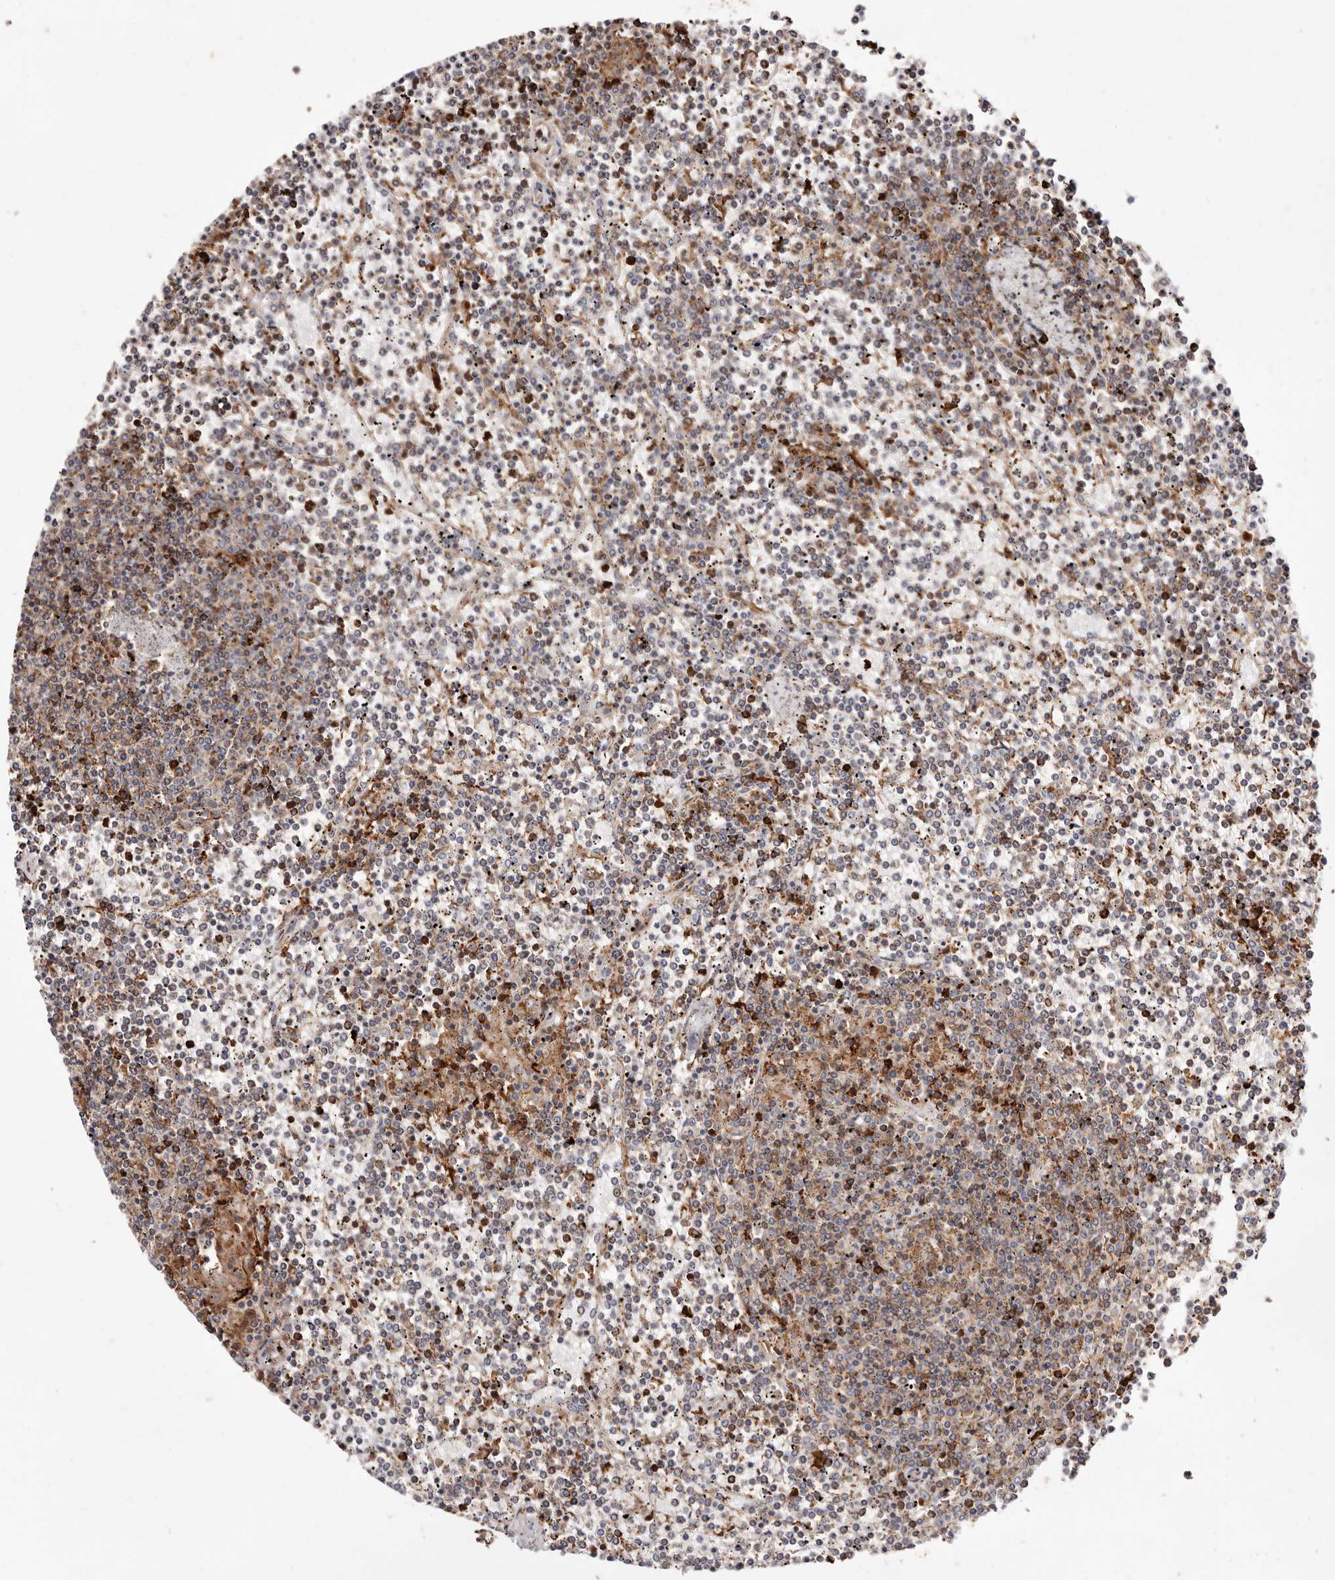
{"staining": {"intensity": "weak", "quantity": "25%-75%", "location": "cytoplasmic/membranous"}, "tissue": "lymphoma", "cell_type": "Tumor cells", "image_type": "cancer", "snomed": [{"axis": "morphology", "description": "Malignant lymphoma, non-Hodgkin's type, Low grade"}, {"axis": "topography", "description": "Spleen"}], "caption": "Lymphoma tissue reveals weak cytoplasmic/membranous expression in approximately 25%-75% of tumor cells", "gene": "PTPN22", "patient": {"sex": "female", "age": 19}}